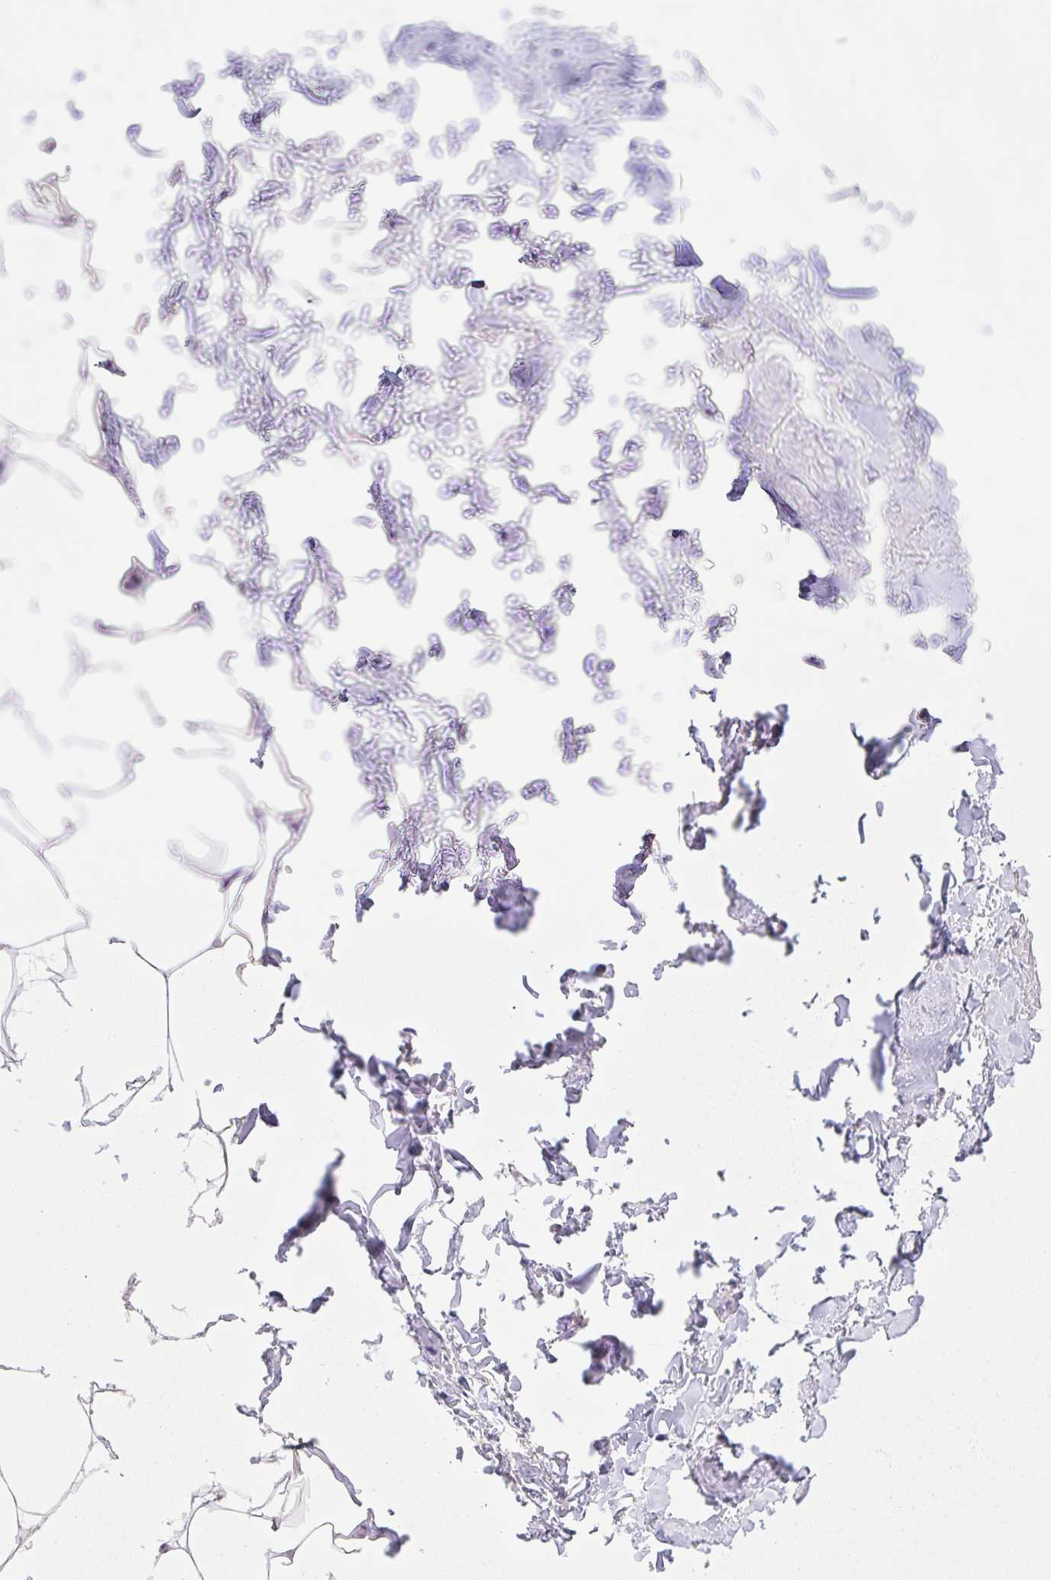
{"staining": {"intensity": "negative", "quantity": "none", "location": "none"}, "tissue": "adipose tissue", "cell_type": "Adipocytes", "image_type": "normal", "snomed": [{"axis": "morphology", "description": "Normal tissue, NOS"}, {"axis": "topography", "description": "Vascular tissue"}, {"axis": "topography", "description": "Peripheral nerve tissue"}], "caption": "Histopathology image shows no protein staining in adipocytes of benign adipose tissue.", "gene": "DMGDH", "patient": {"sex": "male", "age": 41}}